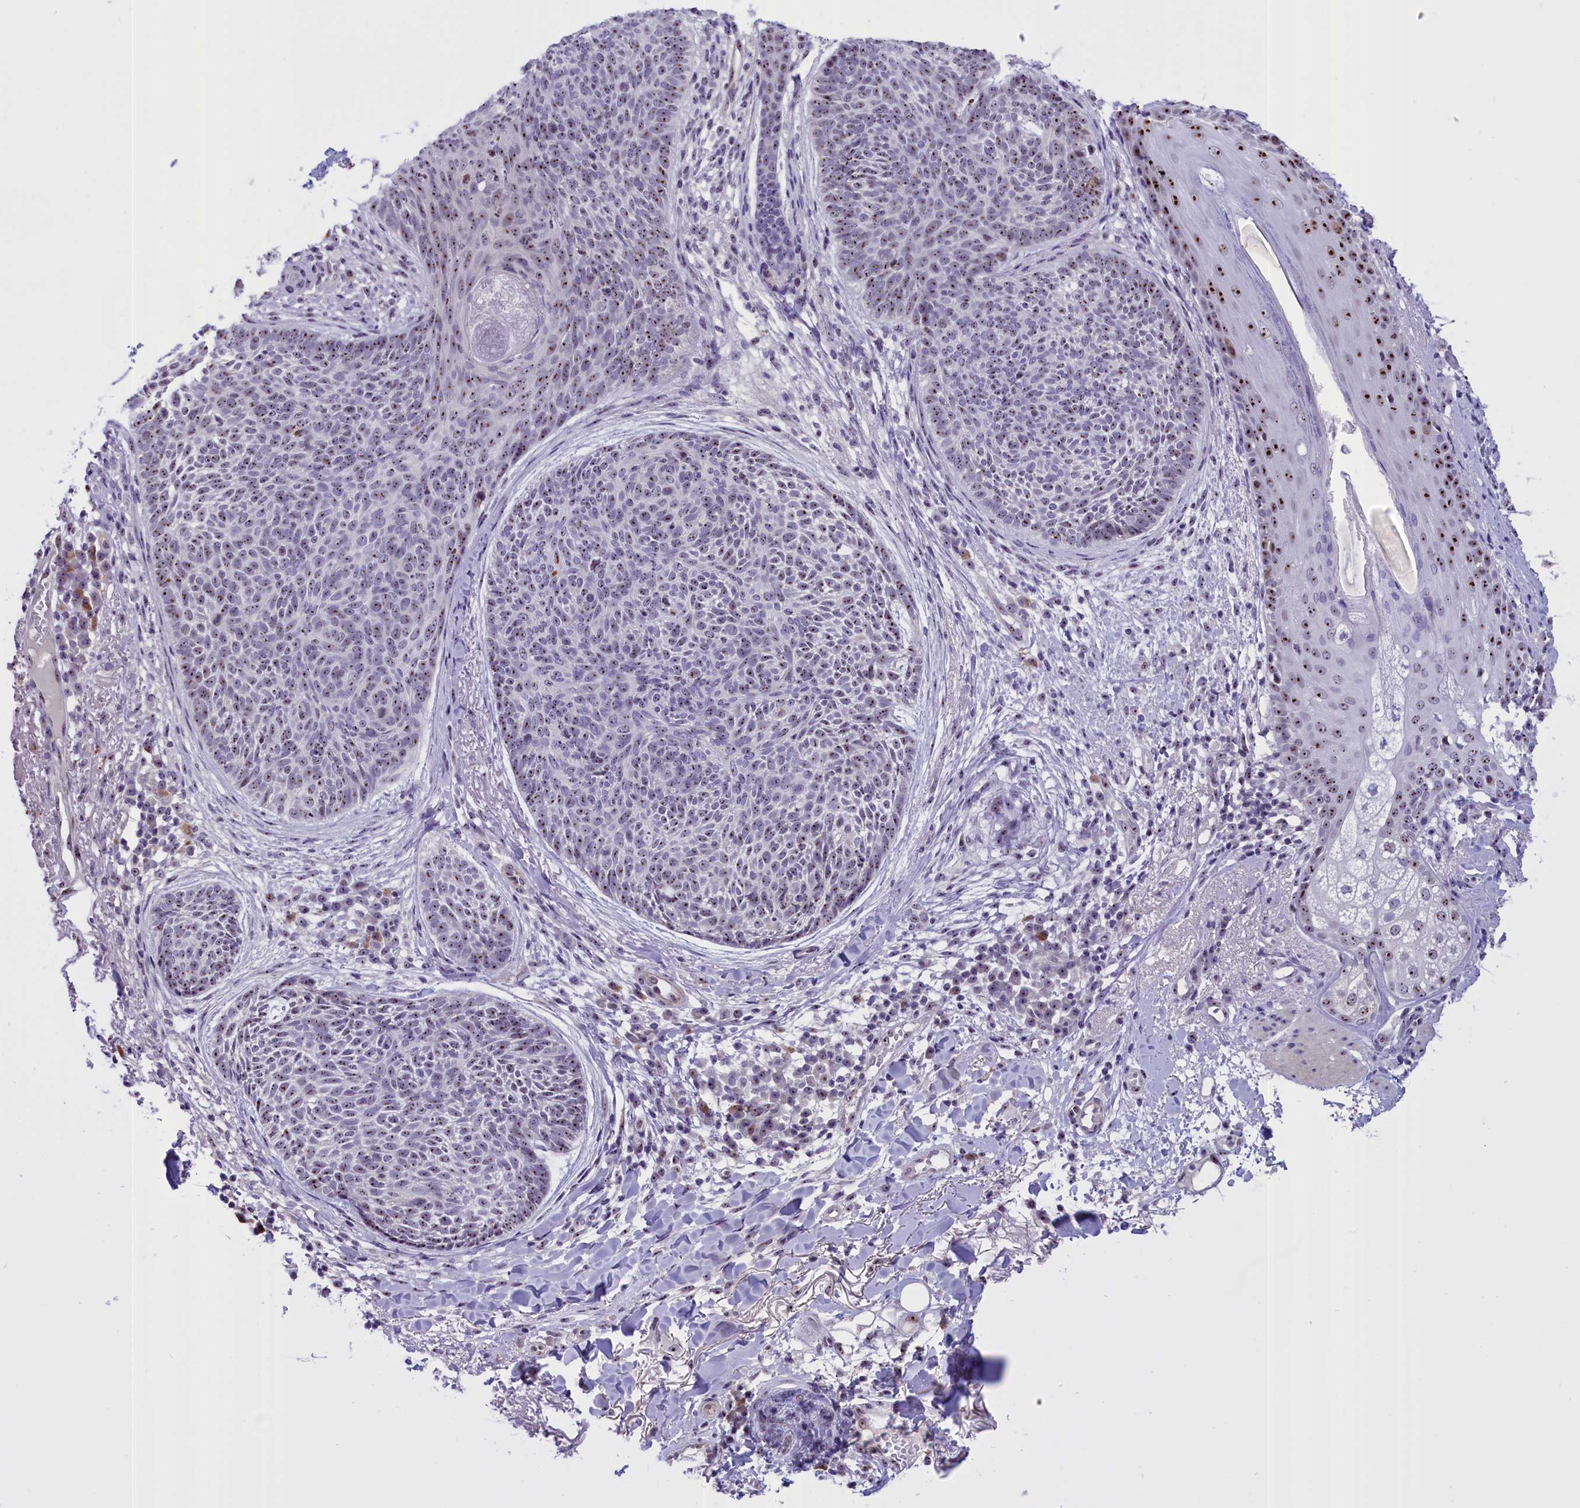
{"staining": {"intensity": "moderate", "quantity": ">75%", "location": "nuclear"}, "tissue": "skin cancer", "cell_type": "Tumor cells", "image_type": "cancer", "snomed": [{"axis": "morphology", "description": "Basal cell carcinoma"}, {"axis": "topography", "description": "Skin"}], "caption": "Immunohistochemical staining of basal cell carcinoma (skin) exhibits moderate nuclear protein positivity in about >75% of tumor cells.", "gene": "TBL3", "patient": {"sex": "male", "age": 85}}